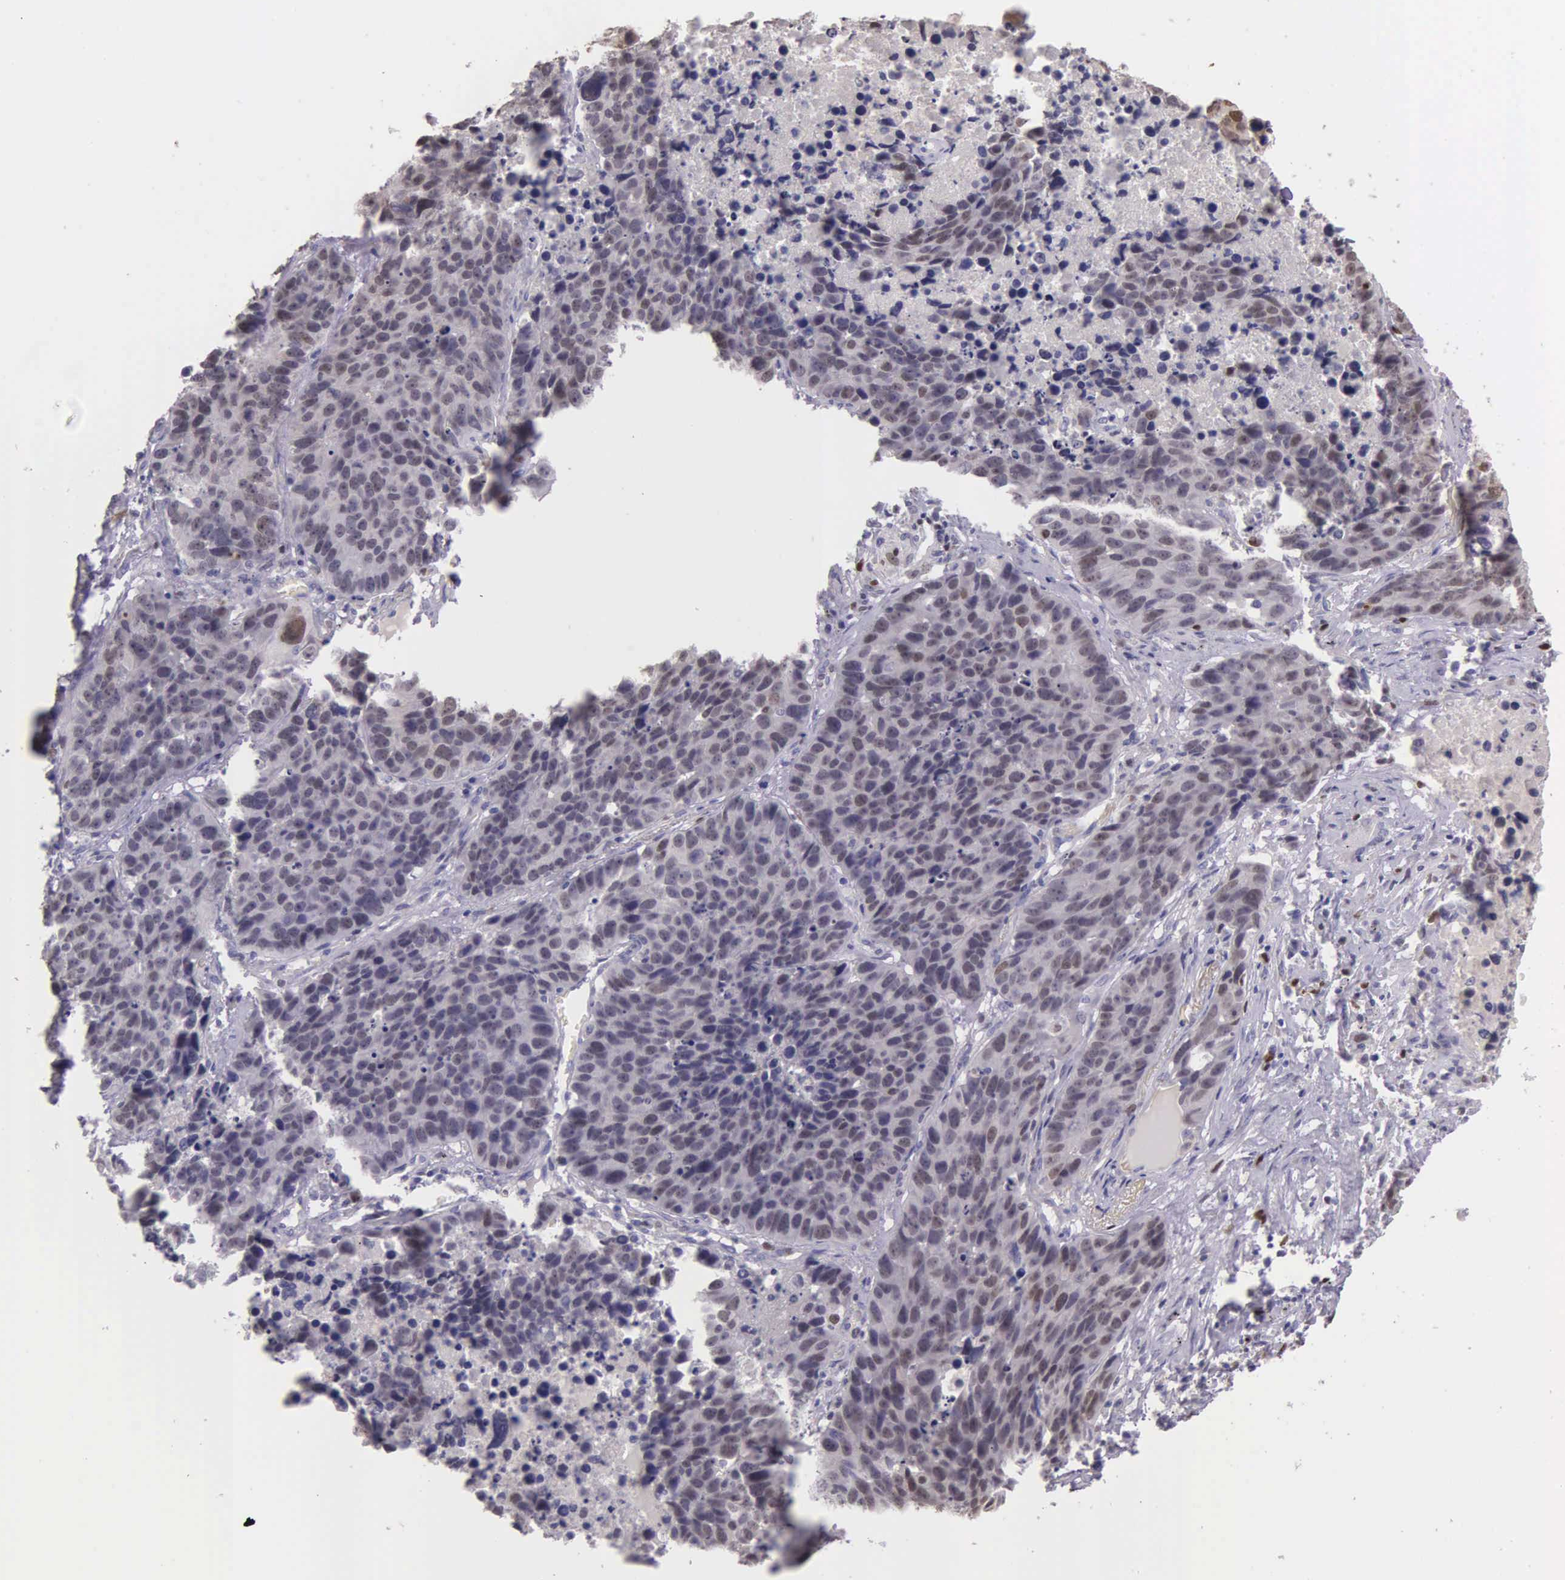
{"staining": {"intensity": "weak", "quantity": "<25%", "location": "nuclear"}, "tissue": "lung cancer", "cell_type": "Tumor cells", "image_type": "cancer", "snomed": [{"axis": "morphology", "description": "Carcinoid, malignant, NOS"}, {"axis": "topography", "description": "Lung"}], "caption": "Immunohistochemistry (IHC) photomicrograph of neoplastic tissue: human lung cancer (carcinoid (malignant)) stained with DAB demonstrates no significant protein positivity in tumor cells.", "gene": "MCM5", "patient": {"sex": "male", "age": 60}}